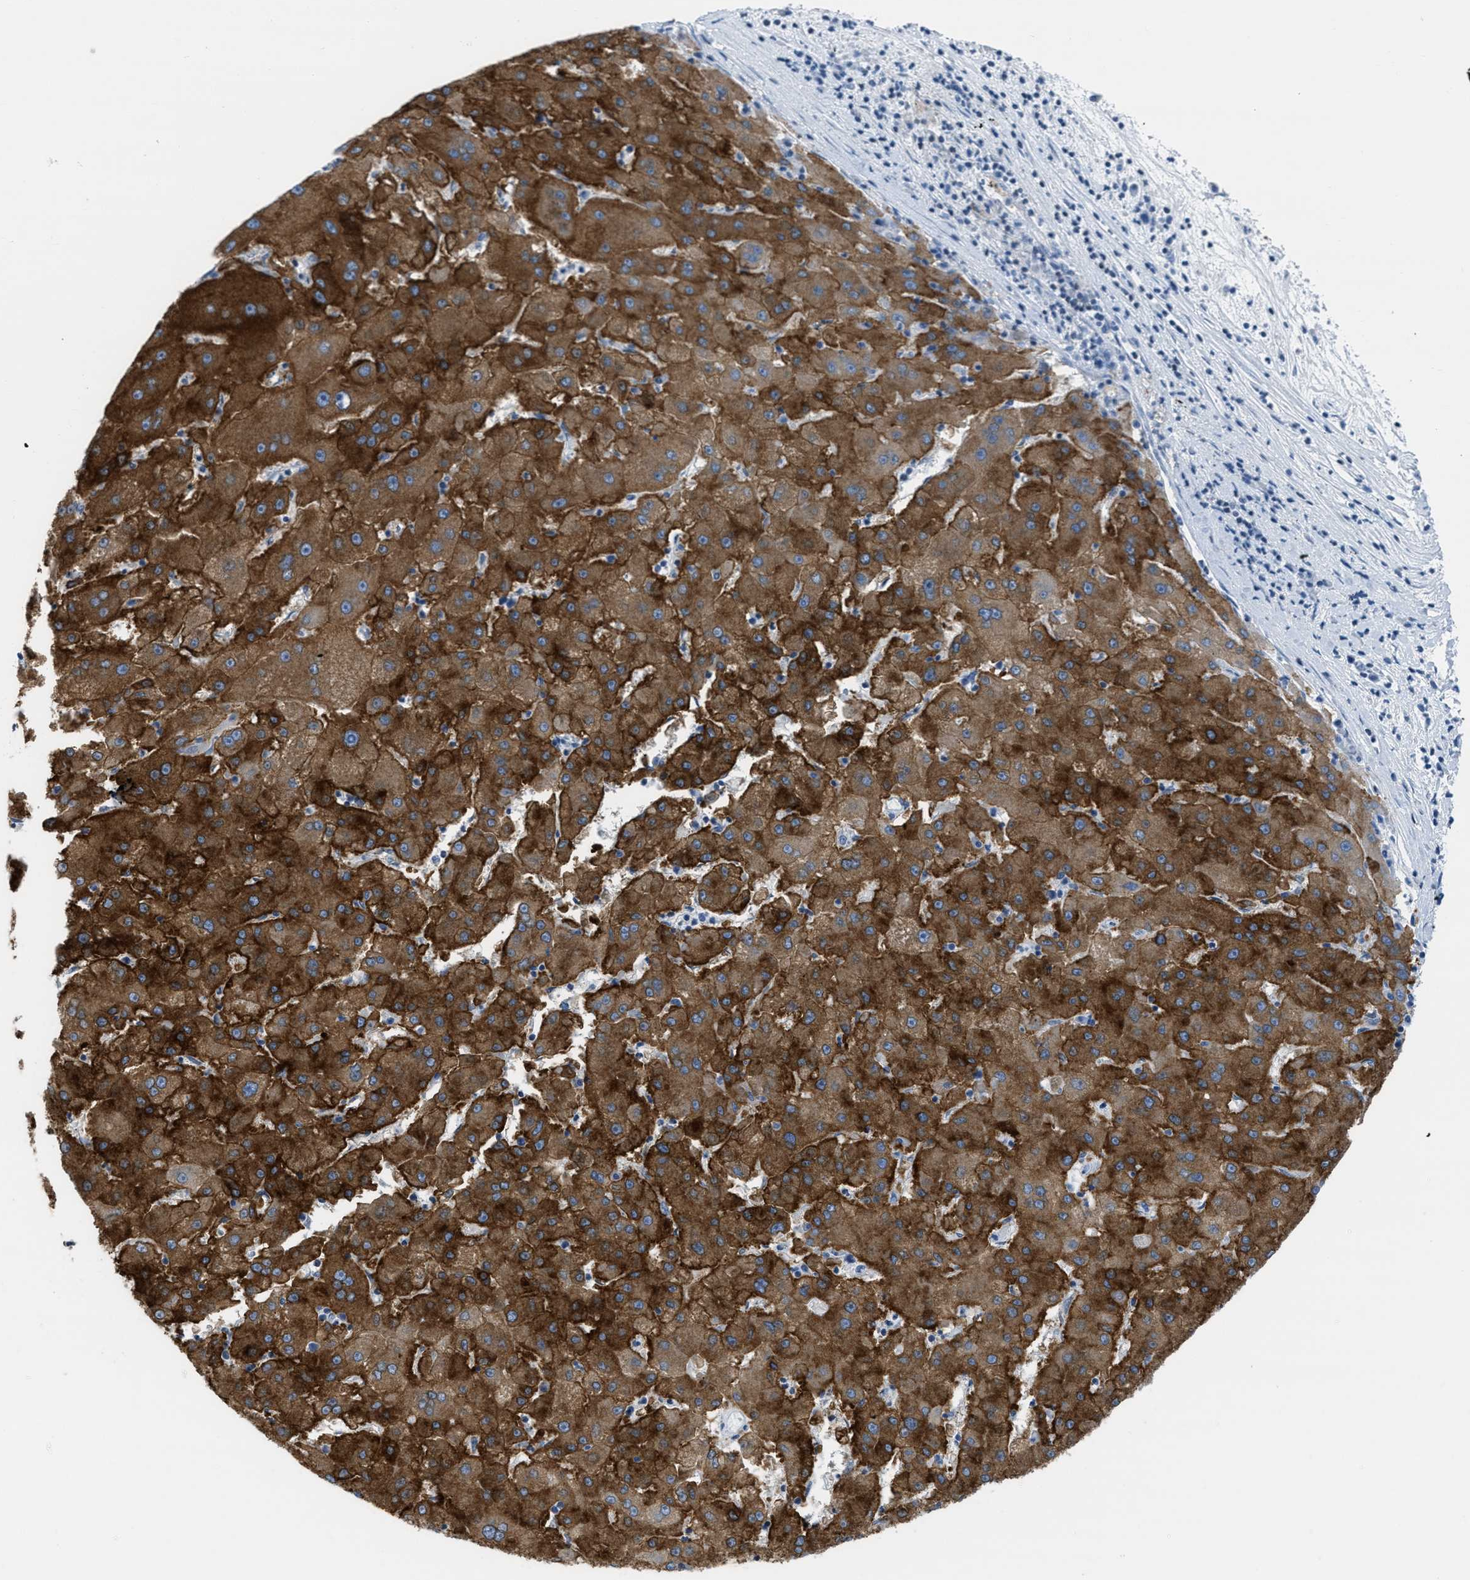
{"staining": {"intensity": "strong", "quantity": ">75%", "location": "cytoplasmic/membranous"}, "tissue": "liver cancer", "cell_type": "Tumor cells", "image_type": "cancer", "snomed": [{"axis": "morphology", "description": "Carcinoma, Hepatocellular, NOS"}, {"axis": "topography", "description": "Liver"}], "caption": "Immunohistochemistry (IHC) photomicrograph of hepatocellular carcinoma (liver) stained for a protein (brown), which shows high levels of strong cytoplasmic/membranous staining in approximately >75% of tumor cells.", "gene": "ASGR1", "patient": {"sex": "male", "age": 72}}